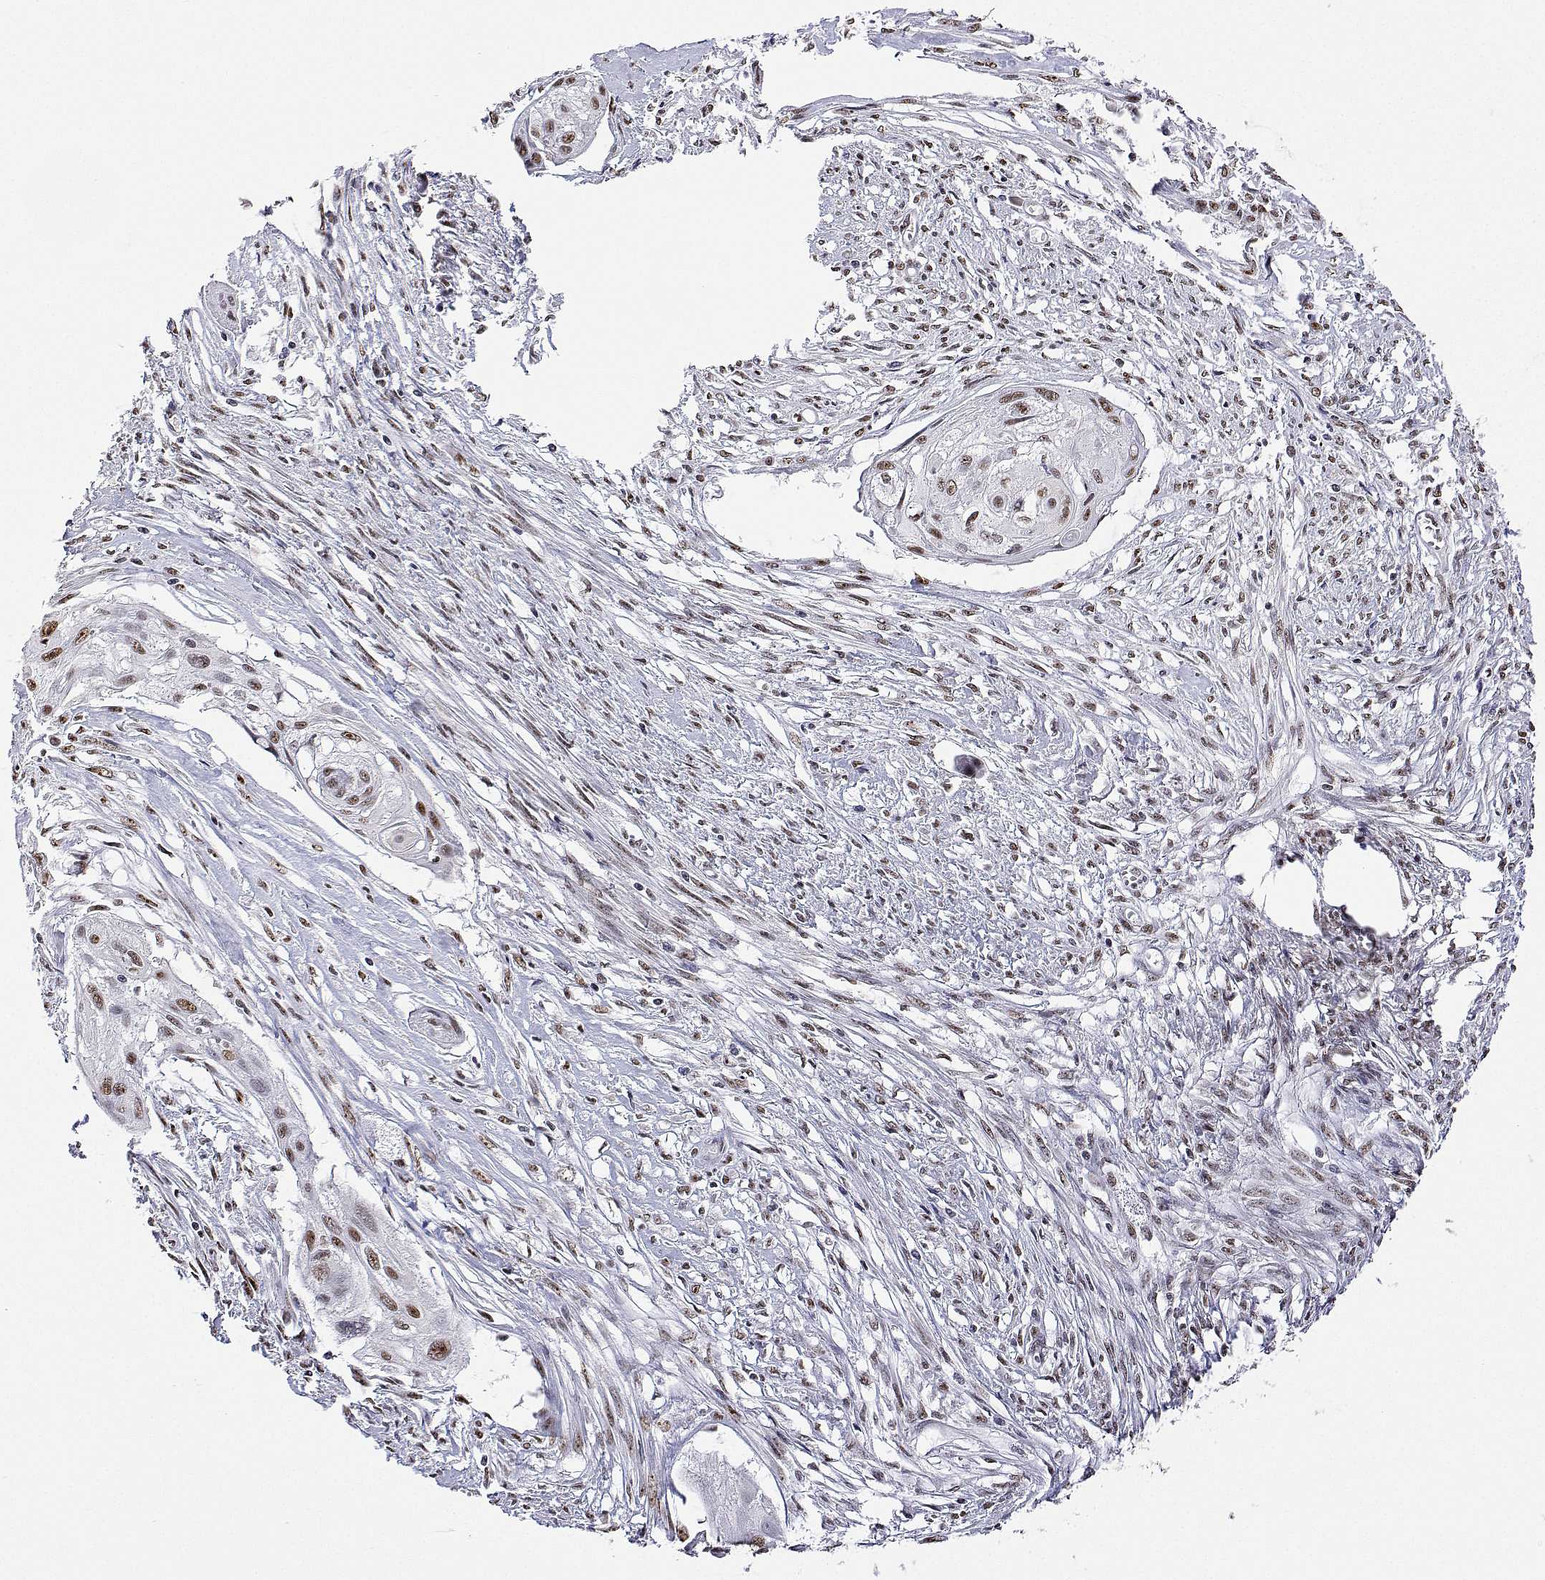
{"staining": {"intensity": "moderate", "quantity": ">75%", "location": "nuclear"}, "tissue": "cervical cancer", "cell_type": "Tumor cells", "image_type": "cancer", "snomed": [{"axis": "morphology", "description": "Squamous cell carcinoma, NOS"}, {"axis": "topography", "description": "Cervix"}], "caption": "Tumor cells display medium levels of moderate nuclear positivity in about >75% of cells in squamous cell carcinoma (cervical).", "gene": "ADAR", "patient": {"sex": "female", "age": 49}}